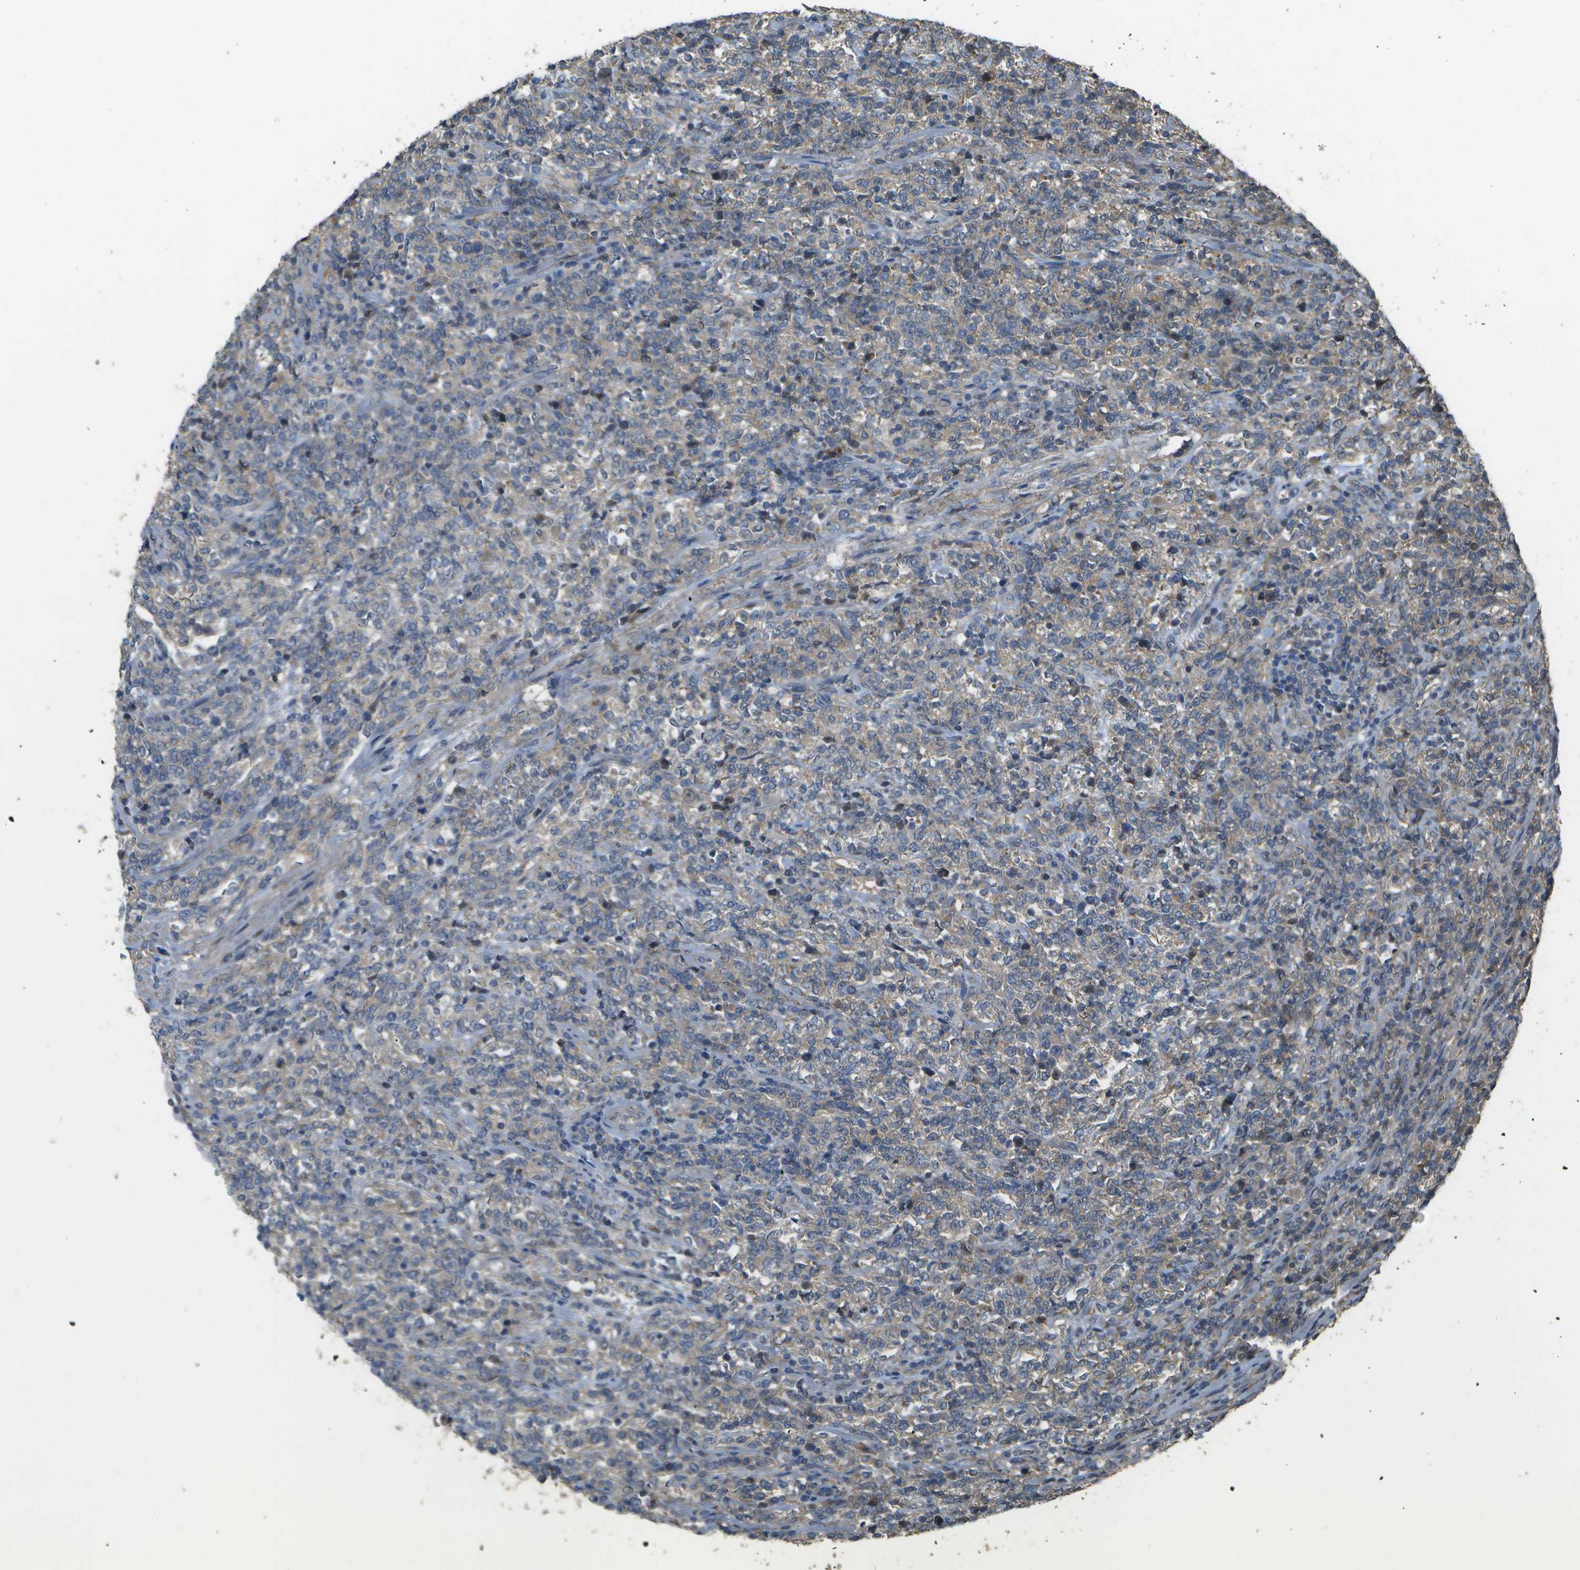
{"staining": {"intensity": "negative", "quantity": "none", "location": "none"}, "tissue": "lymphoma", "cell_type": "Tumor cells", "image_type": "cancer", "snomed": [{"axis": "morphology", "description": "Malignant lymphoma, non-Hodgkin's type, High grade"}, {"axis": "topography", "description": "Soft tissue"}], "caption": "The micrograph demonstrates no staining of tumor cells in malignant lymphoma, non-Hodgkin's type (high-grade).", "gene": "CLNS1A", "patient": {"sex": "male", "age": 18}}